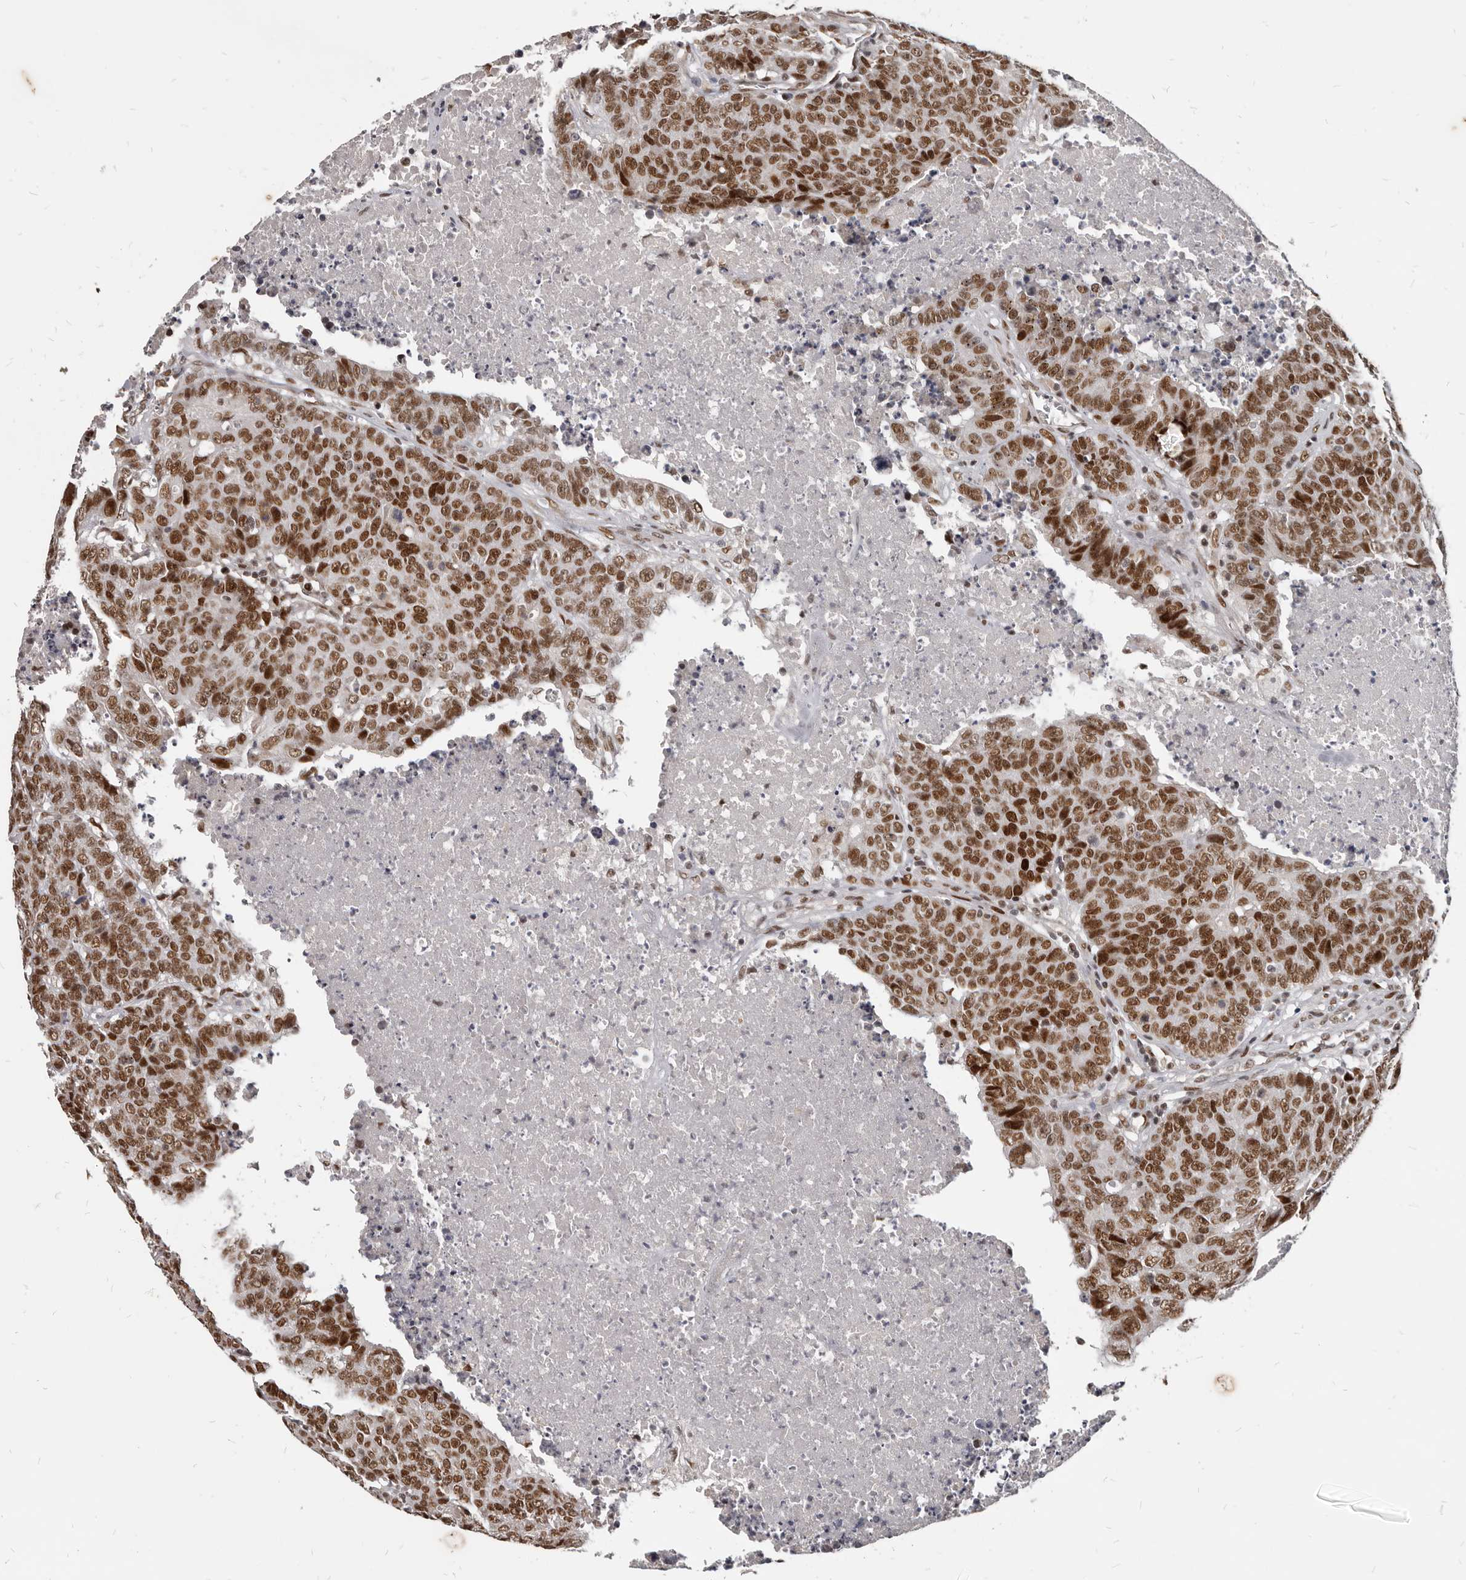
{"staining": {"intensity": "moderate", "quantity": ">75%", "location": "nuclear"}, "tissue": "colorectal cancer", "cell_type": "Tumor cells", "image_type": "cancer", "snomed": [{"axis": "morphology", "description": "Adenocarcinoma, NOS"}, {"axis": "topography", "description": "Colon"}], "caption": "This is an image of IHC staining of colorectal adenocarcinoma, which shows moderate expression in the nuclear of tumor cells.", "gene": "ATF5", "patient": {"sex": "female", "age": 53}}